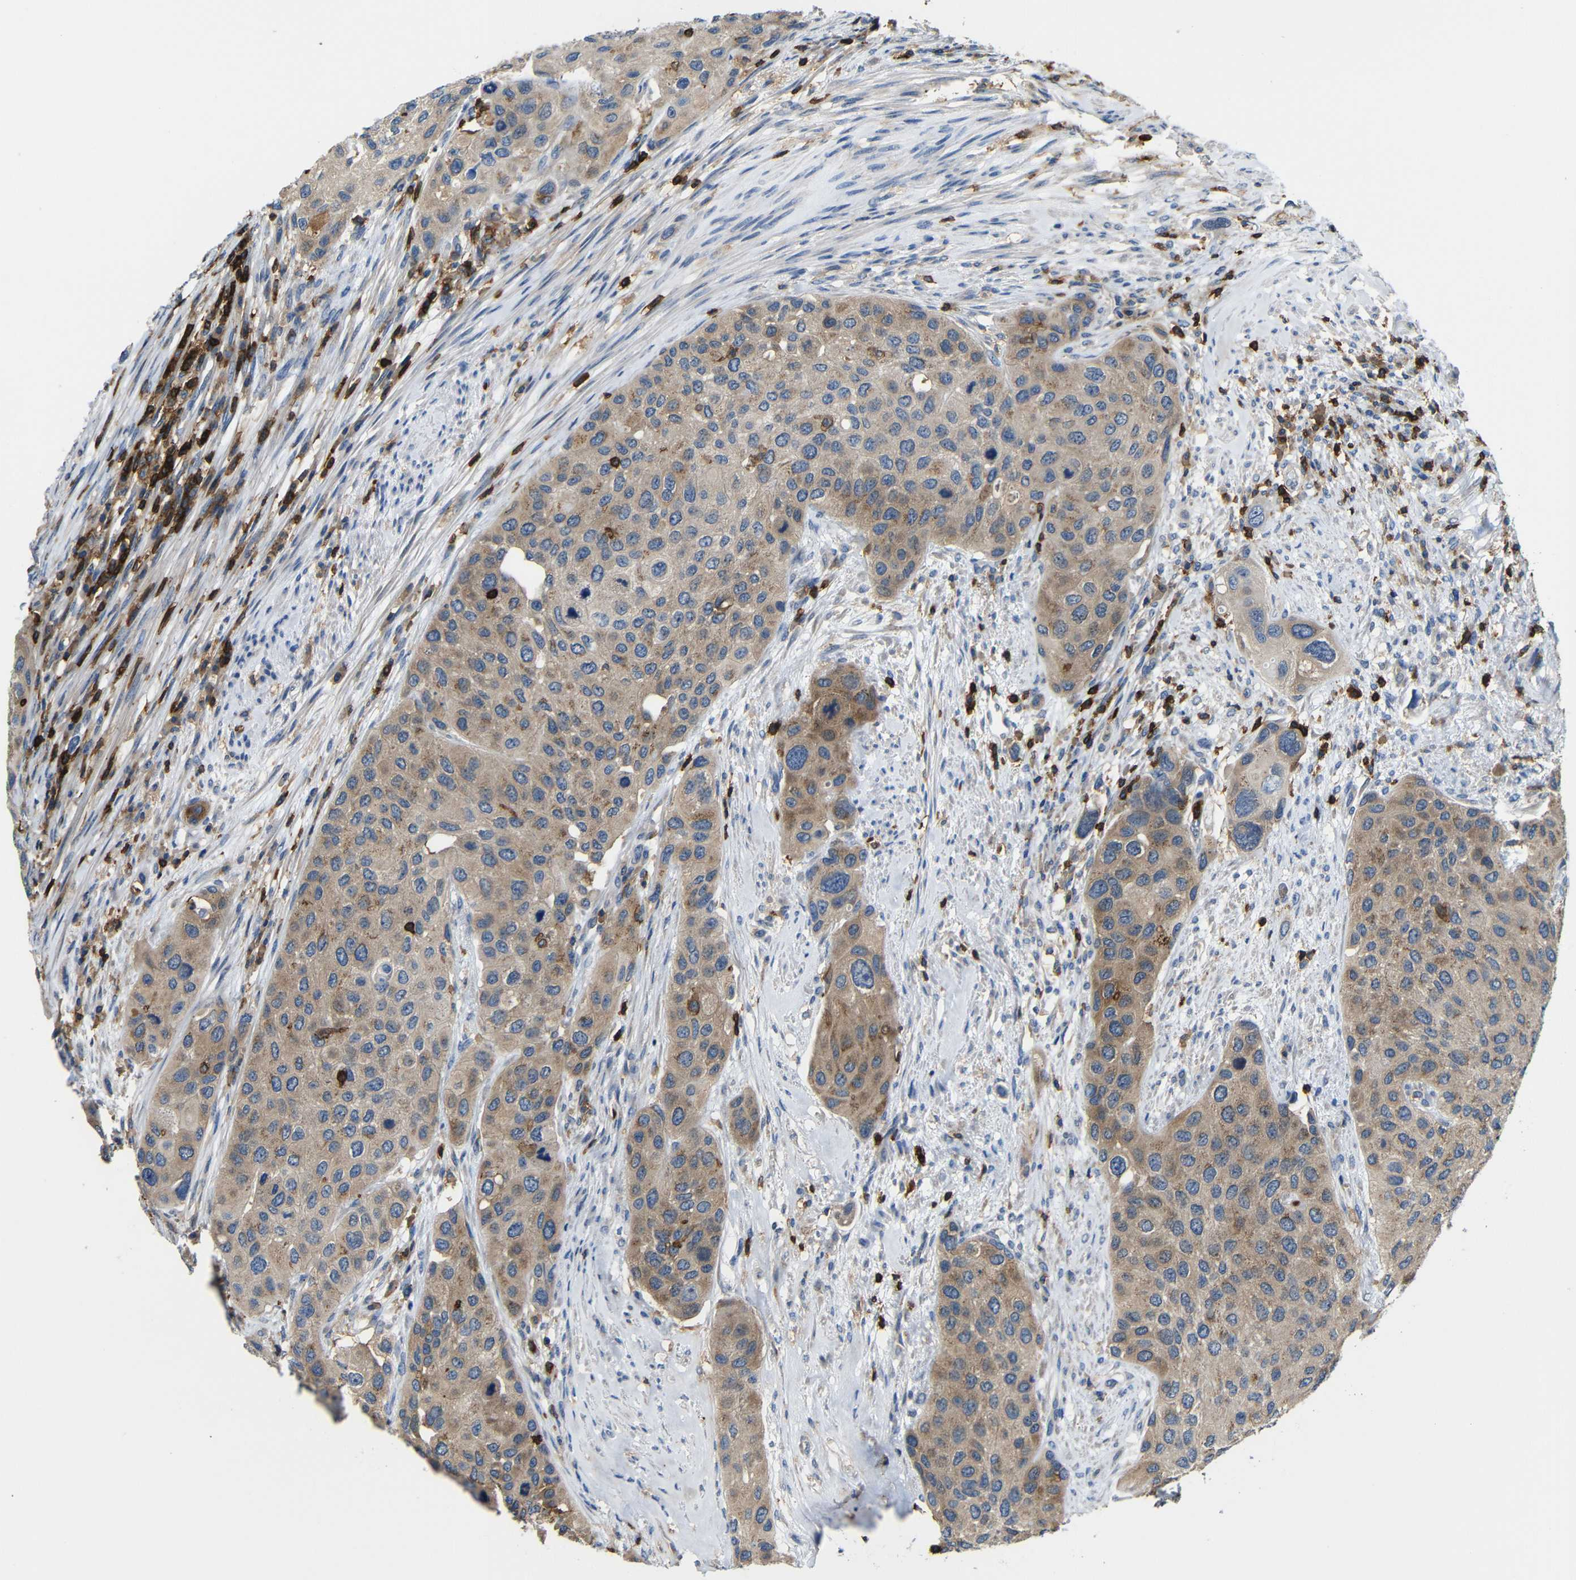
{"staining": {"intensity": "moderate", "quantity": ">75%", "location": "cytoplasmic/membranous"}, "tissue": "urothelial cancer", "cell_type": "Tumor cells", "image_type": "cancer", "snomed": [{"axis": "morphology", "description": "Urothelial carcinoma, High grade"}, {"axis": "topography", "description": "Urinary bladder"}], "caption": "This is an image of IHC staining of high-grade urothelial carcinoma, which shows moderate expression in the cytoplasmic/membranous of tumor cells.", "gene": "P2RY12", "patient": {"sex": "female", "age": 56}}